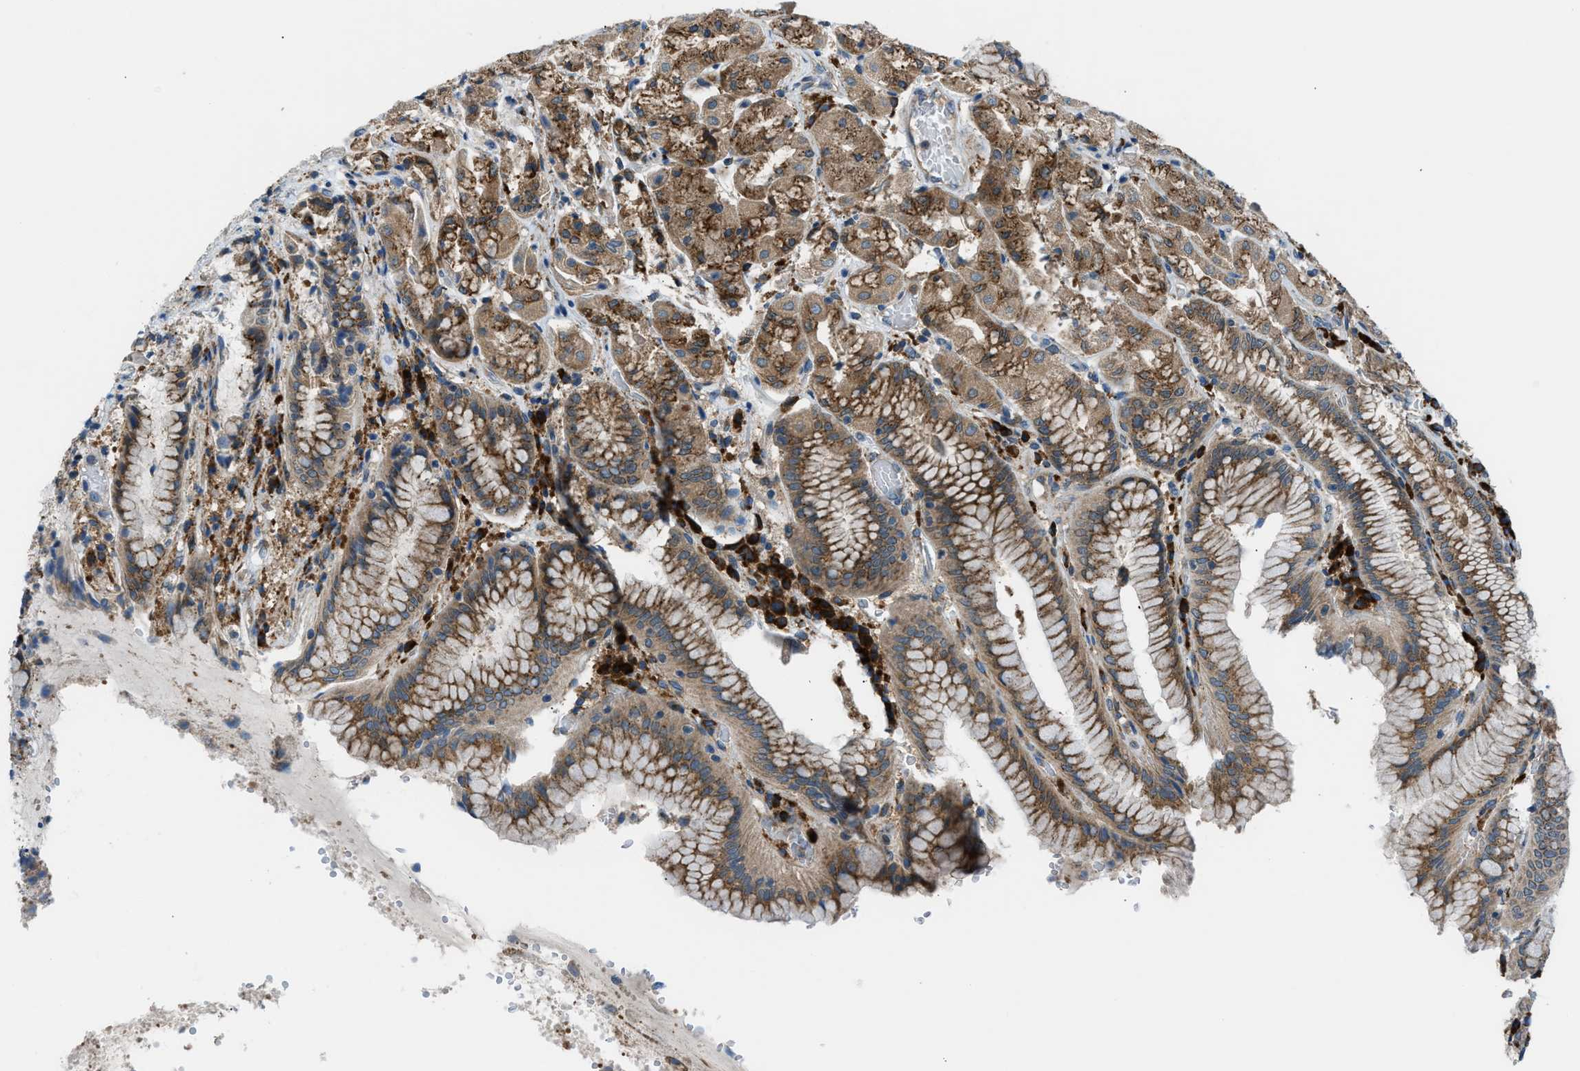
{"staining": {"intensity": "moderate", "quantity": ">75%", "location": "cytoplasmic/membranous"}, "tissue": "stomach", "cell_type": "Glandular cells", "image_type": "normal", "snomed": [{"axis": "morphology", "description": "Normal tissue, NOS"}, {"axis": "topography", "description": "Stomach"}, {"axis": "topography", "description": "Stomach, lower"}], "caption": "A brown stain labels moderate cytoplasmic/membranous positivity of a protein in glandular cells of unremarkable human stomach. (IHC, brightfield microscopy, high magnification).", "gene": "EDARADD", "patient": {"sex": "female", "age": 56}}